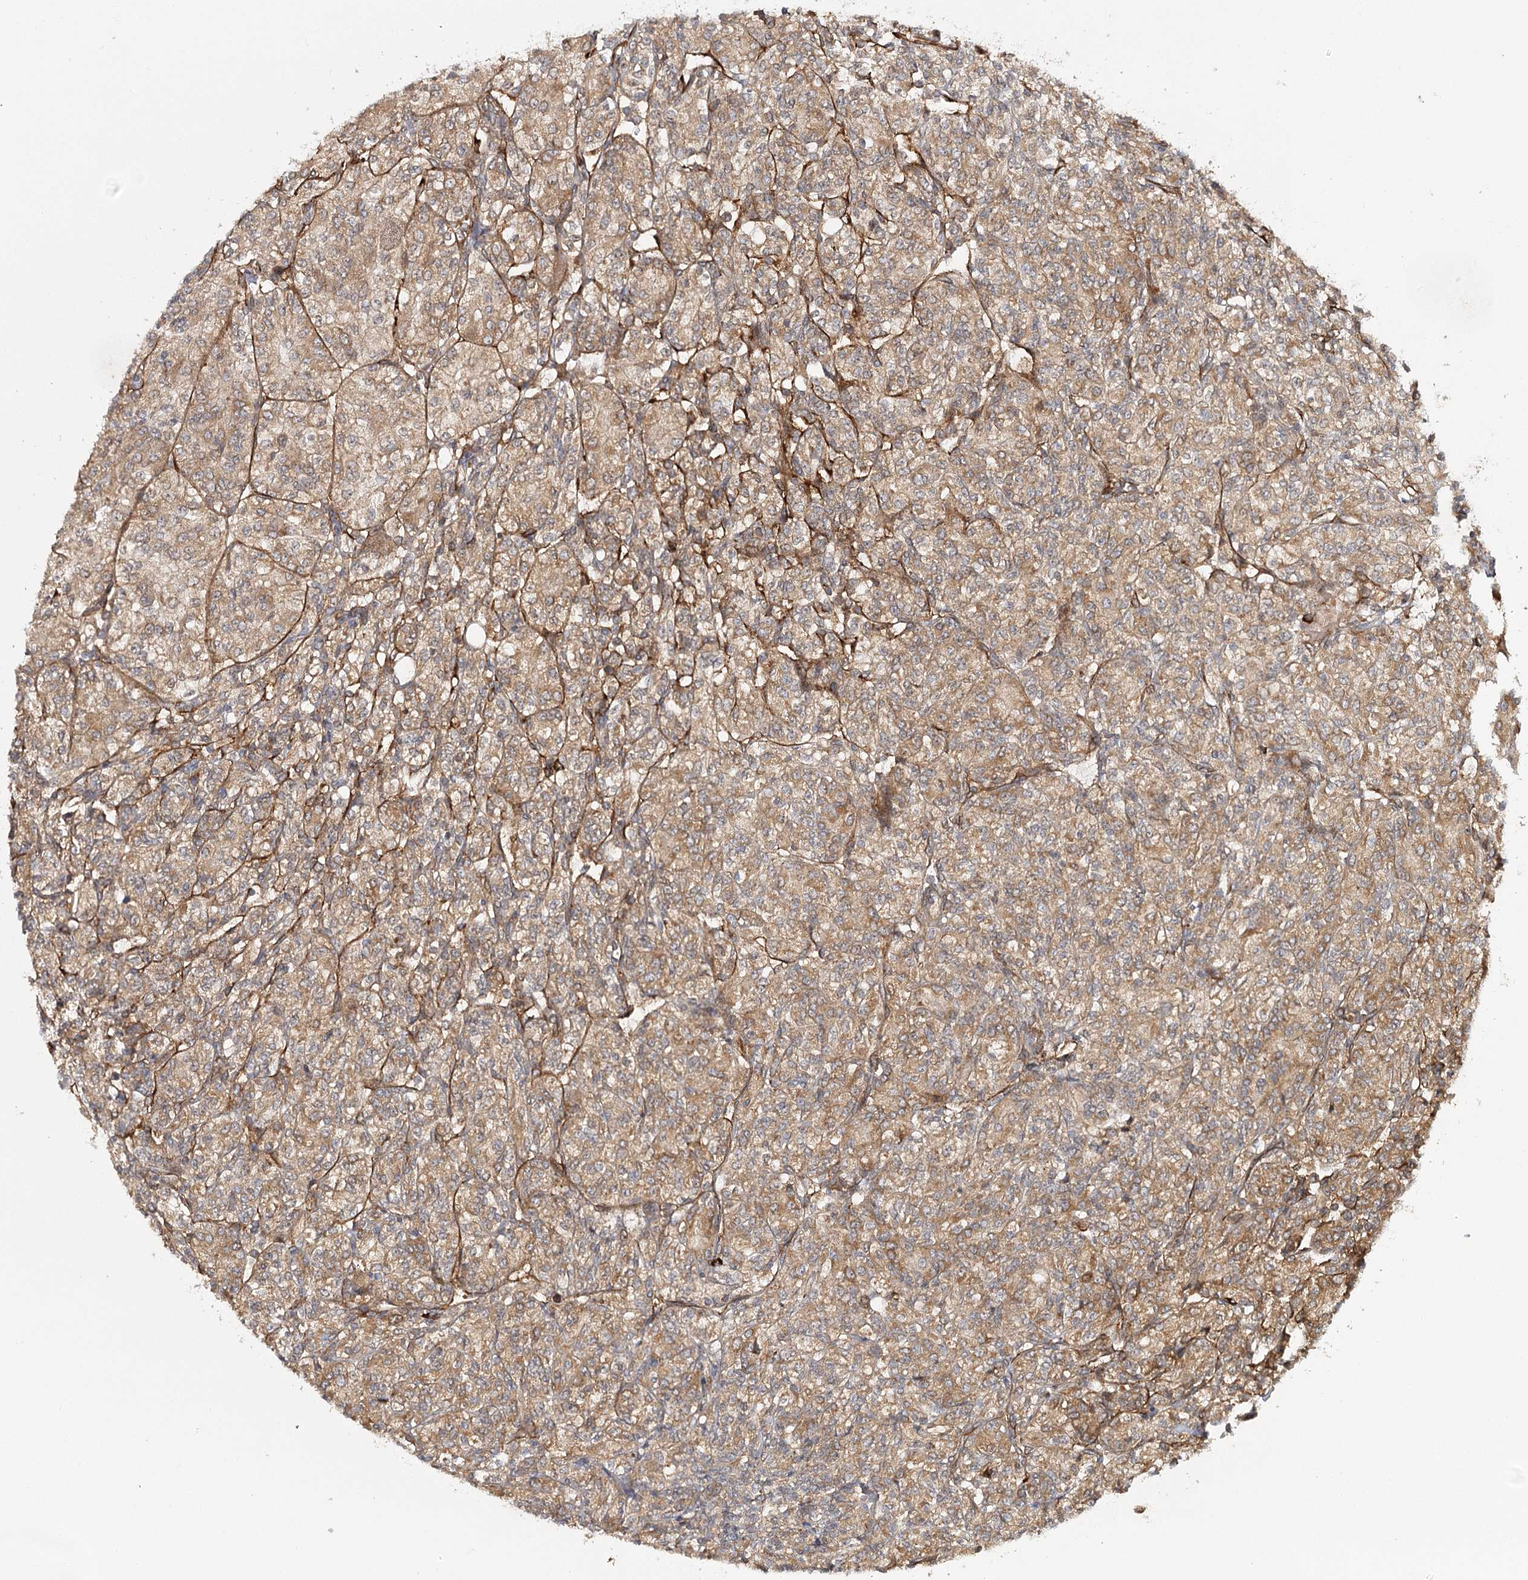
{"staining": {"intensity": "moderate", "quantity": ">75%", "location": "cytoplasmic/membranous"}, "tissue": "renal cancer", "cell_type": "Tumor cells", "image_type": "cancer", "snomed": [{"axis": "morphology", "description": "Adenocarcinoma, NOS"}, {"axis": "topography", "description": "Kidney"}], "caption": "Renal cancer stained with a brown dye reveals moderate cytoplasmic/membranous positive expression in about >75% of tumor cells.", "gene": "MKNK1", "patient": {"sex": "male", "age": 77}}